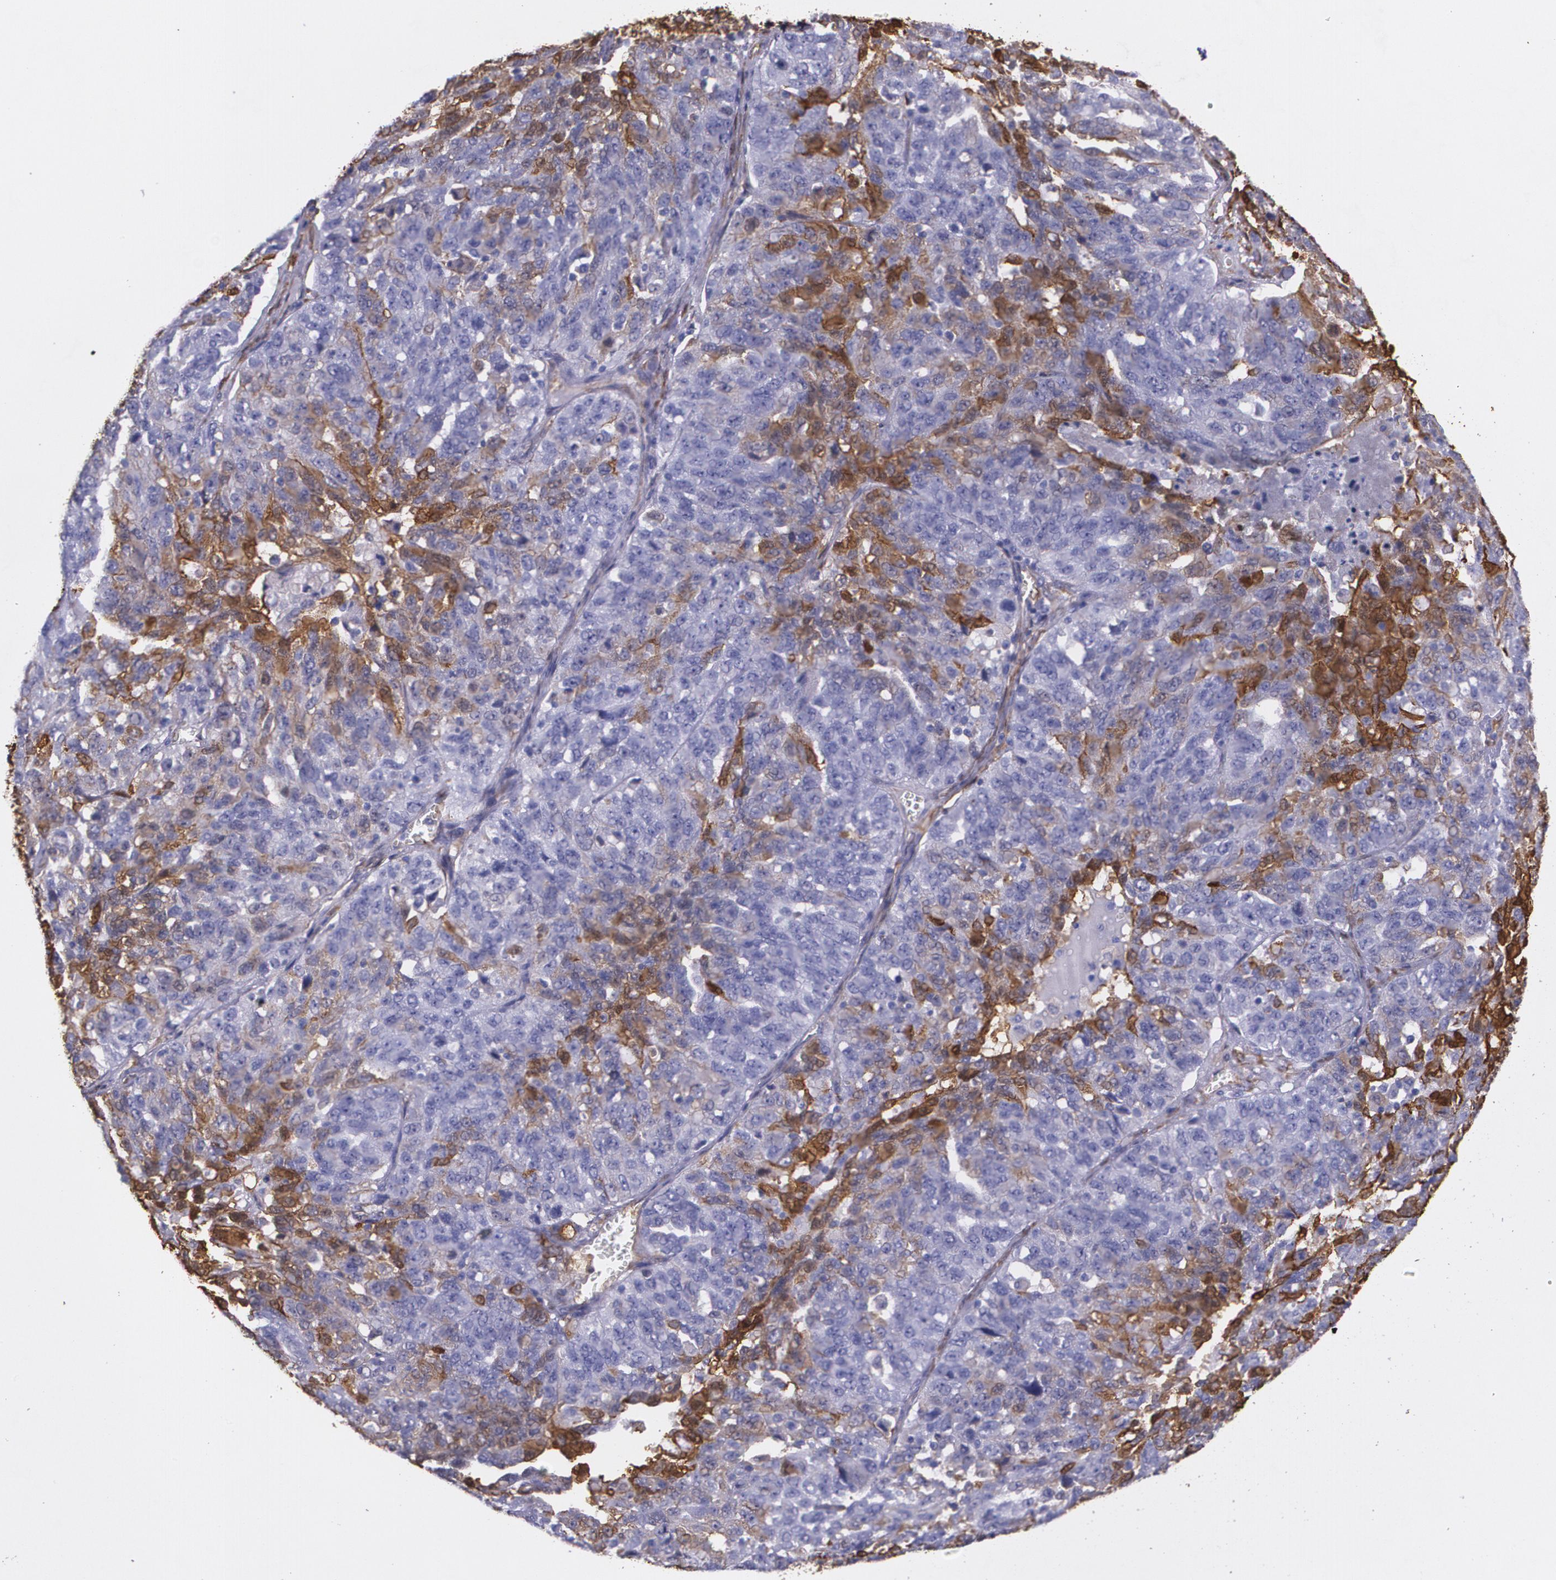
{"staining": {"intensity": "negative", "quantity": "none", "location": "none"}, "tissue": "ovarian cancer", "cell_type": "Tumor cells", "image_type": "cancer", "snomed": [{"axis": "morphology", "description": "Cystadenocarcinoma, serous, NOS"}, {"axis": "topography", "description": "Ovary"}], "caption": "Tumor cells are negative for protein expression in human ovarian cancer.", "gene": "MMP2", "patient": {"sex": "female", "age": 71}}